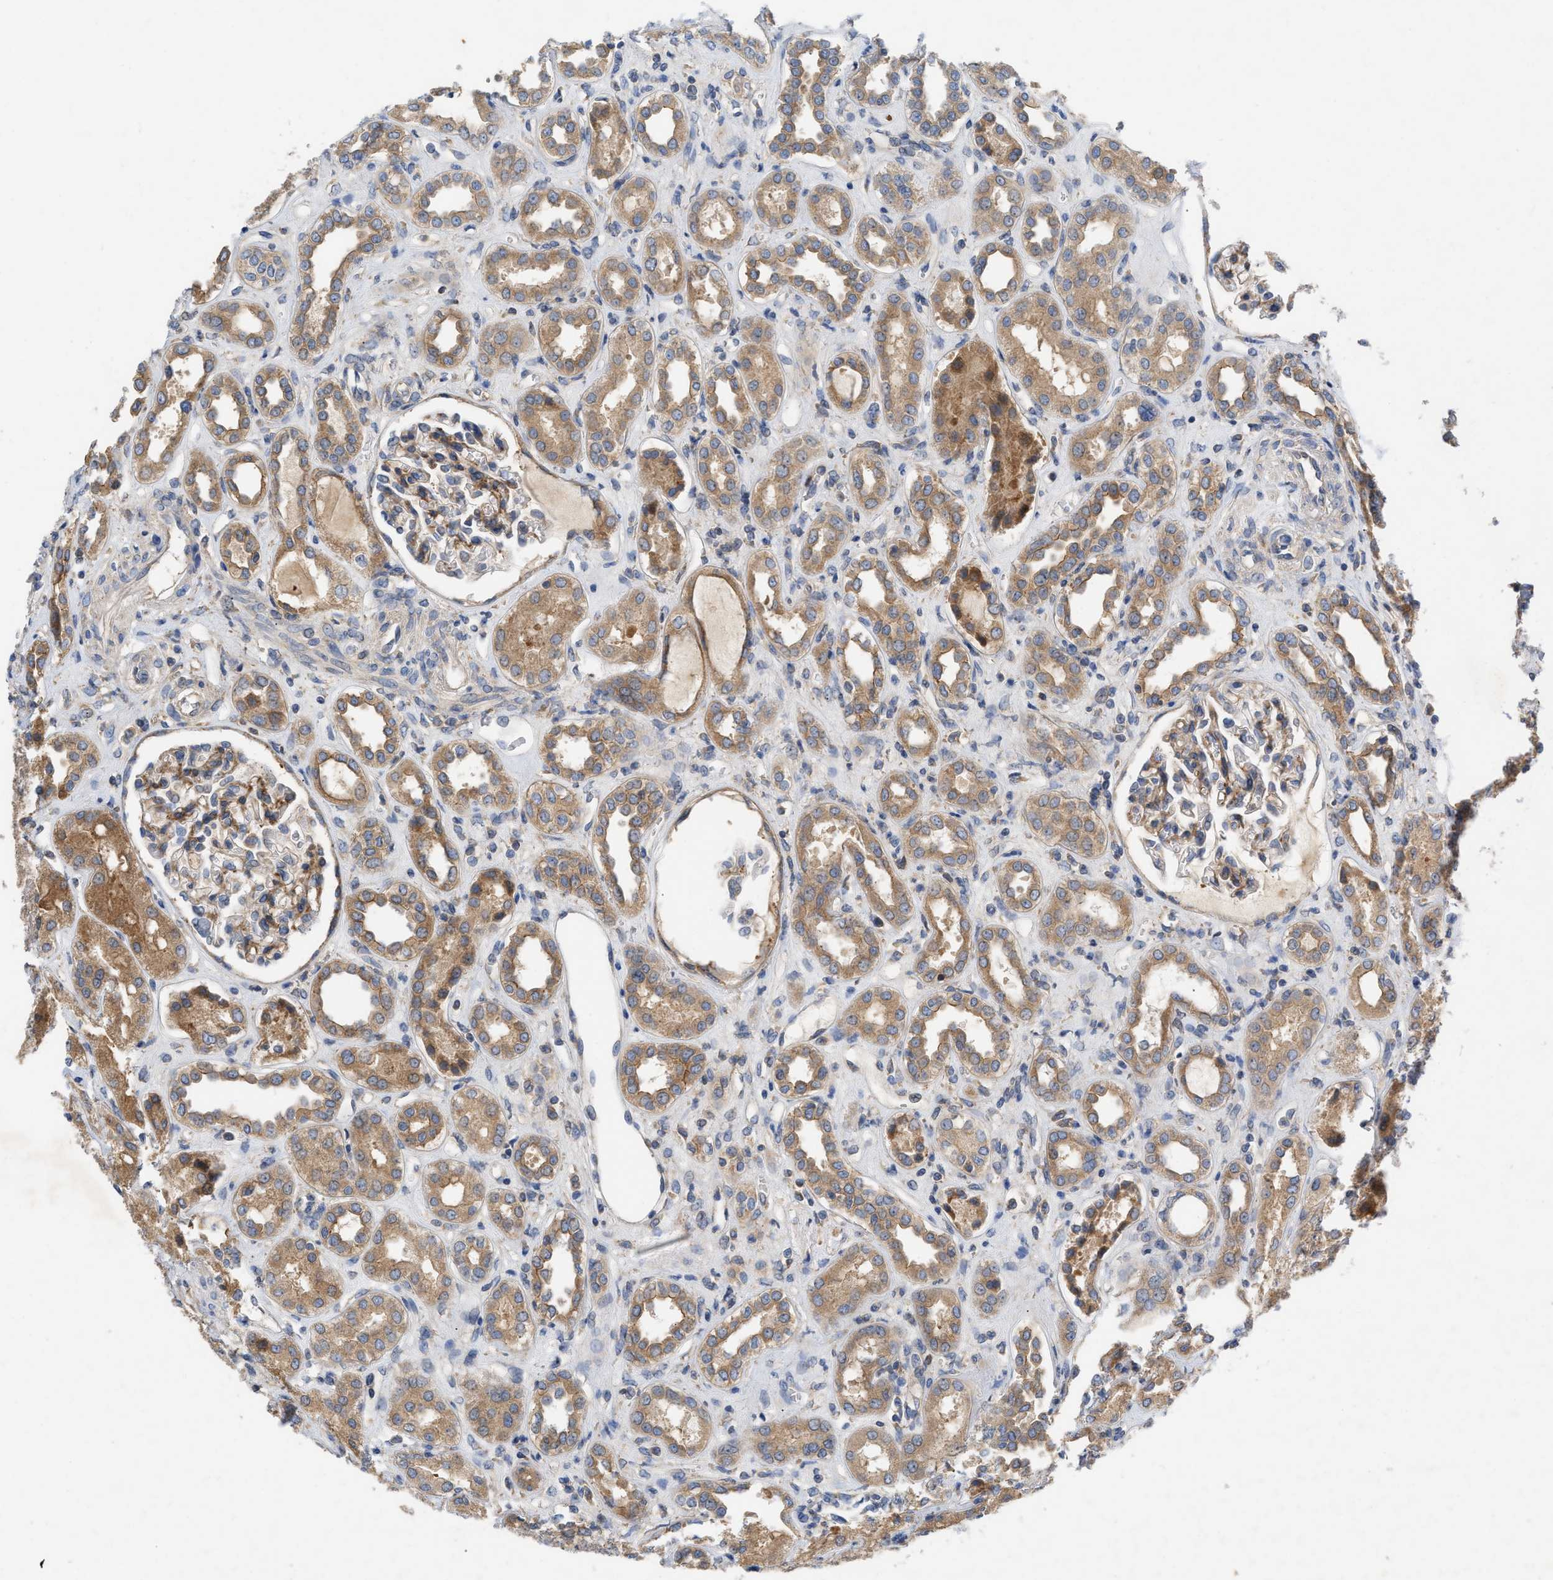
{"staining": {"intensity": "moderate", "quantity": "25%-75%", "location": "cytoplasmic/membranous"}, "tissue": "kidney", "cell_type": "Cells in glomeruli", "image_type": "normal", "snomed": [{"axis": "morphology", "description": "Normal tissue, NOS"}, {"axis": "topography", "description": "Kidney"}], "caption": "High-magnification brightfield microscopy of unremarkable kidney stained with DAB (3,3'-diaminobenzidine) (brown) and counterstained with hematoxylin (blue). cells in glomeruli exhibit moderate cytoplasmic/membranous positivity is seen in about25%-75% of cells. (brown staining indicates protein expression, while blue staining denotes nuclei).", "gene": "TMEM131", "patient": {"sex": "male", "age": 59}}